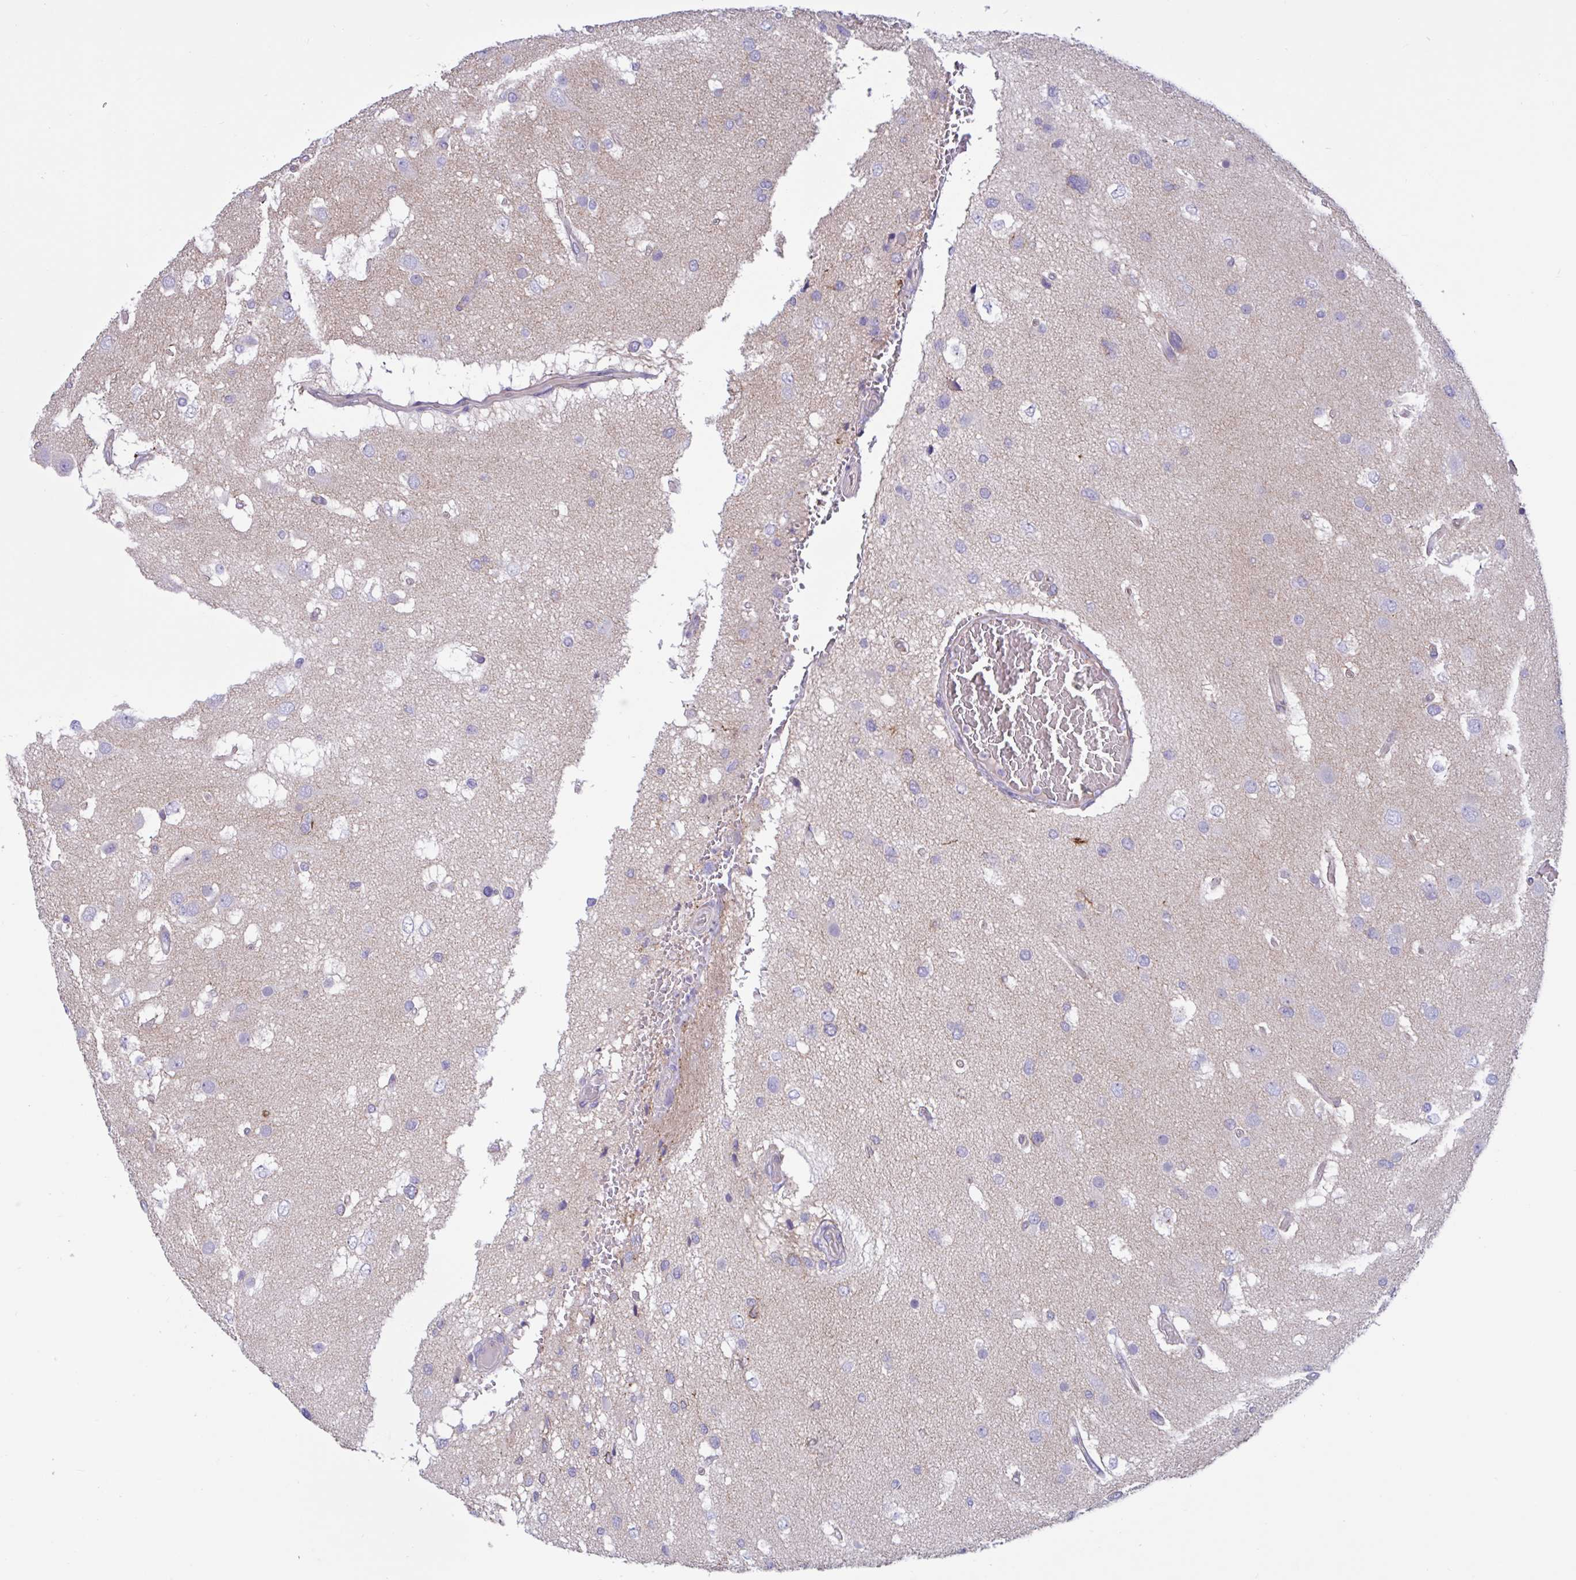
{"staining": {"intensity": "negative", "quantity": "none", "location": "none"}, "tissue": "glioma", "cell_type": "Tumor cells", "image_type": "cancer", "snomed": [{"axis": "morphology", "description": "Glioma, malignant, High grade"}, {"axis": "topography", "description": "Brain"}], "caption": "IHC of glioma exhibits no positivity in tumor cells.", "gene": "SLC66A1", "patient": {"sex": "male", "age": 53}}